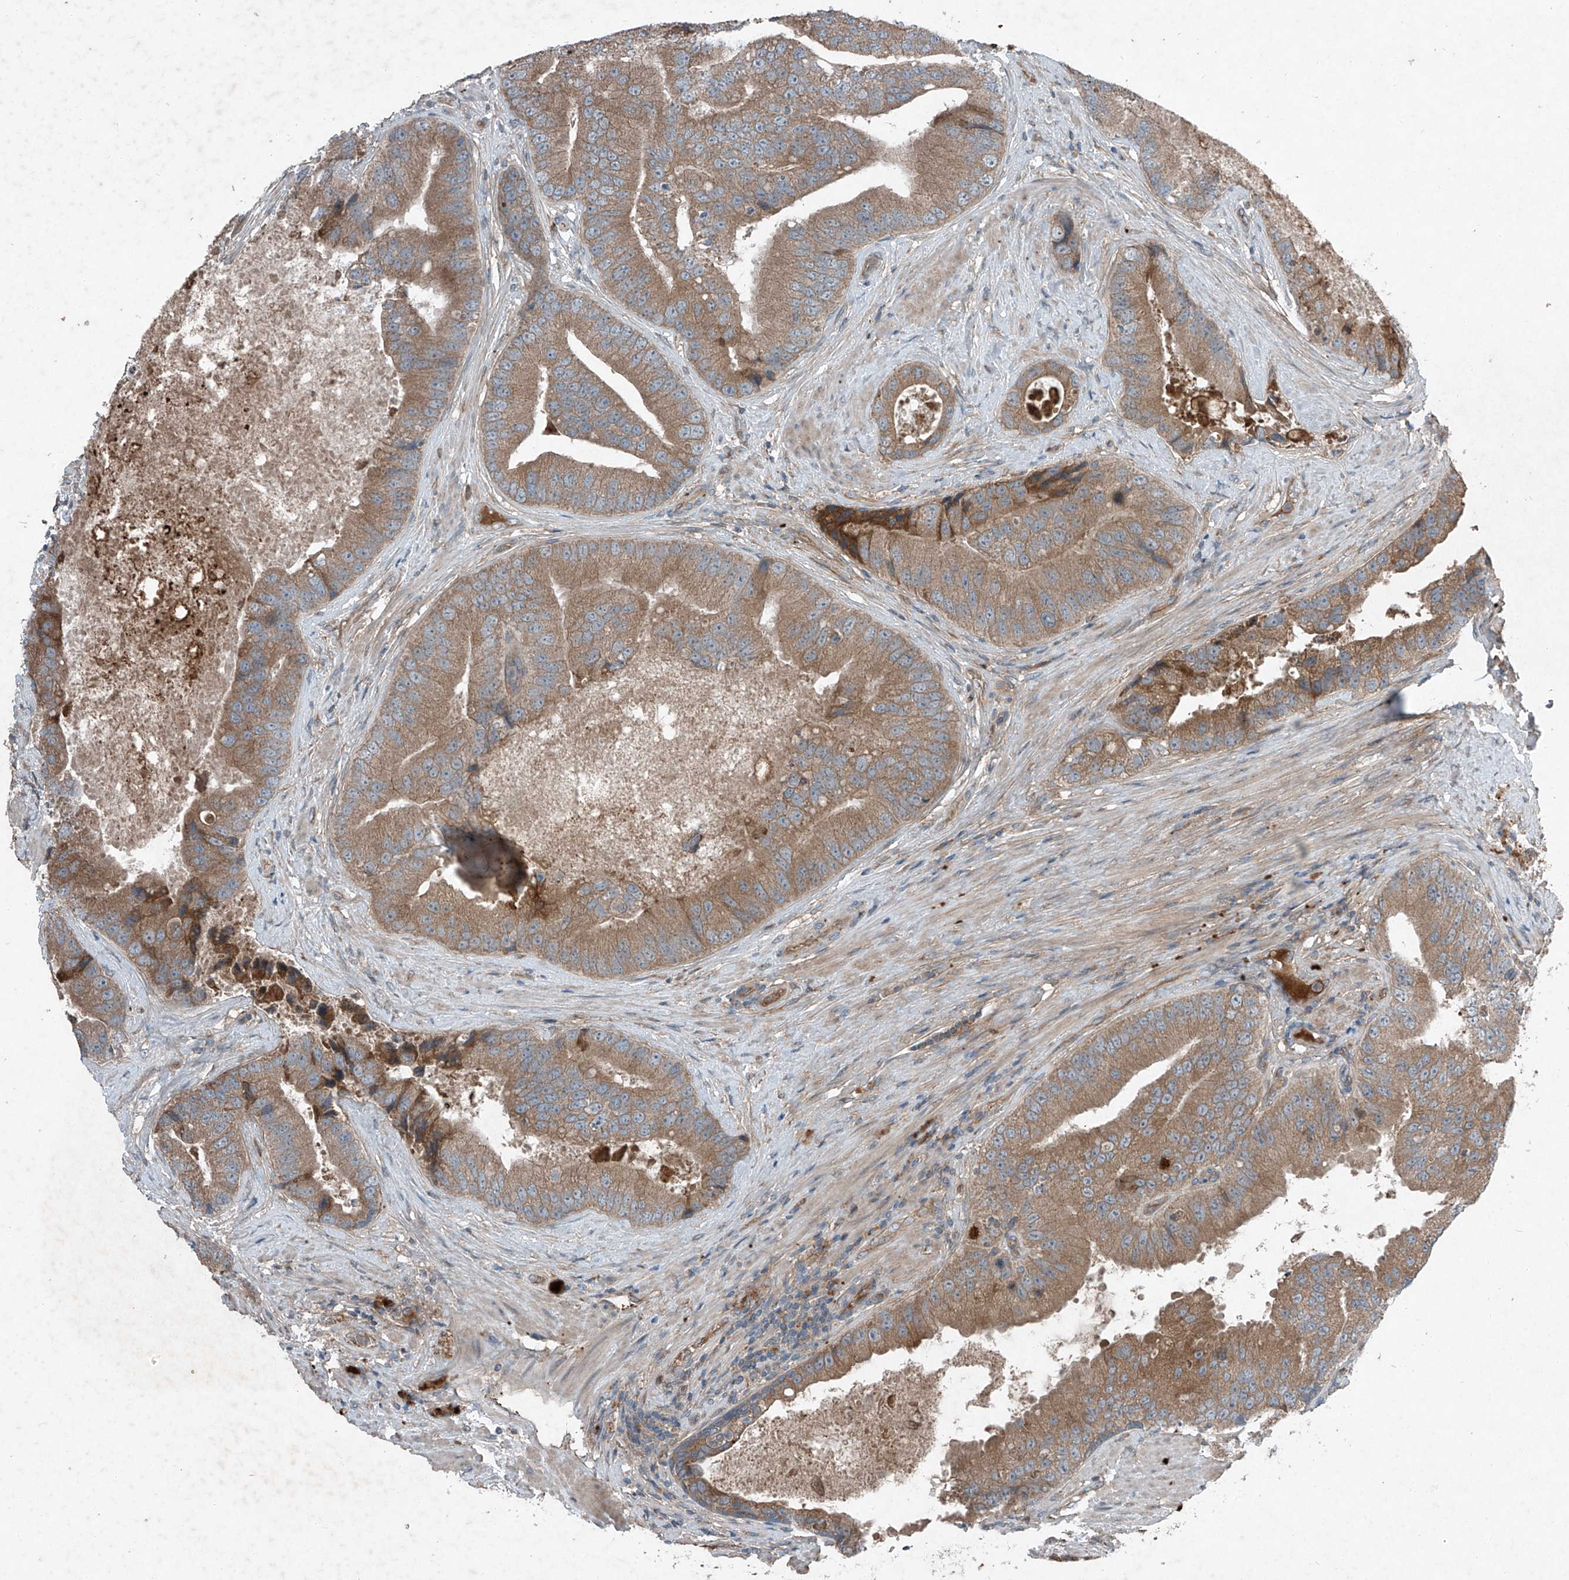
{"staining": {"intensity": "moderate", "quantity": ">75%", "location": "cytoplasmic/membranous"}, "tissue": "prostate cancer", "cell_type": "Tumor cells", "image_type": "cancer", "snomed": [{"axis": "morphology", "description": "Adenocarcinoma, High grade"}, {"axis": "topography", "description": "Prostate"}], "caption": "Immunohistochemical staining of human prostate high-grade adenocarcinoma reveals medium levels of moderate cytoplasmic/membranous protein positivity in about >75% of tumor cells. The staining is performed using DAB (3,3'-diaminobenzidine) brown chromogen to label protein expression. The nuclei are counter-stained blue using hematoxylin.", "gene": "FOXRED2", "patient": {"sex": "male", "age": 70}}